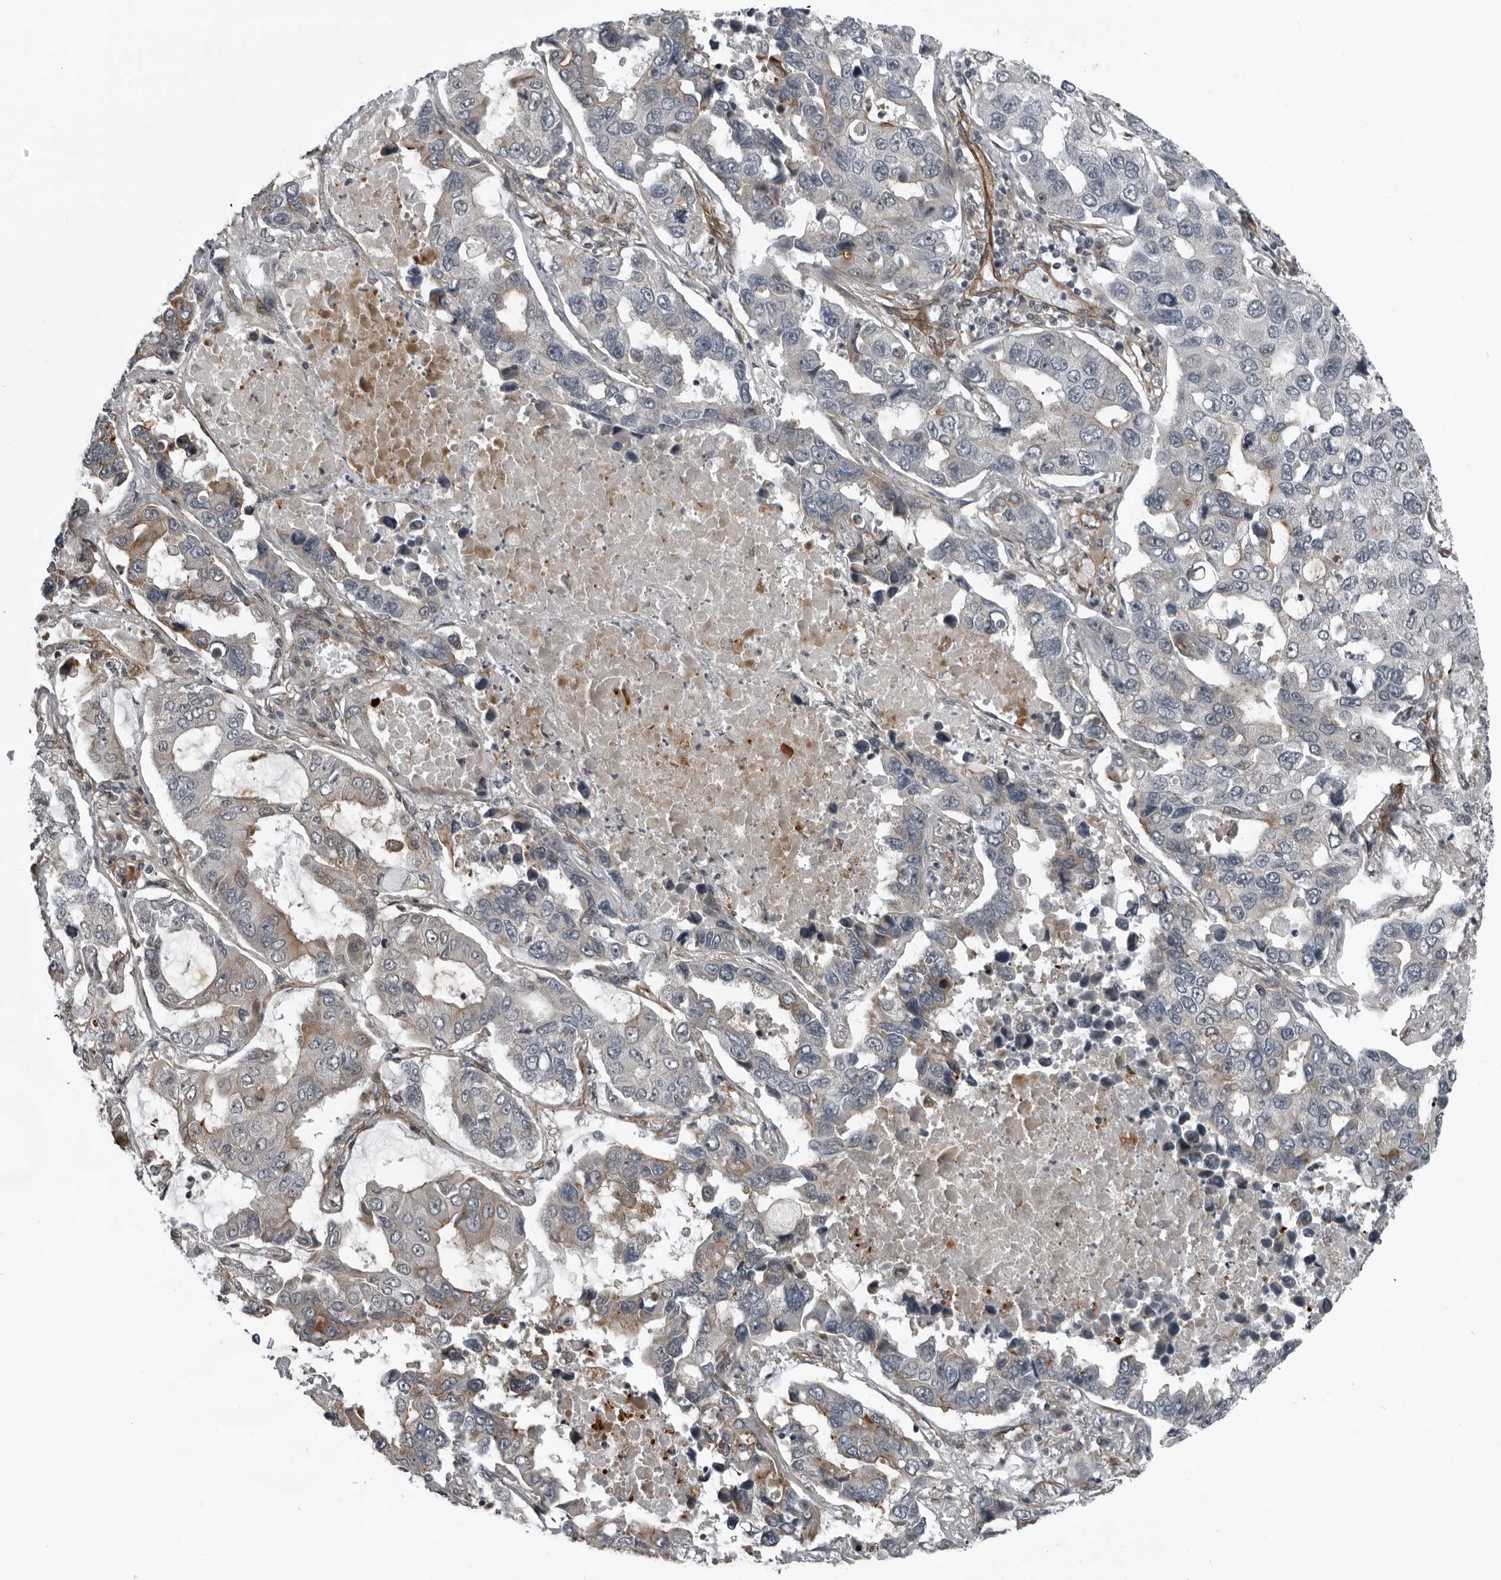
{"staining": {"intensity": "weak", "quantity": "<25%", "location": "cytoplasmic/membranous"}, "tissue": "lung cancer", "cell_type": "Tumor cells", "image_type": "cancer", "snomed": [{"axis": "morphology", "description": "Adenocarcinoma, NOS"}, {"axis": "topography", "description": "Lung"}], "caption": "Immunohistochemistry (IHC) of lung adenocarcinoma demonstrates no staining in tumor cells.", "gene": "FAM102B", "patient": {"sex": "male", "age": 64}}